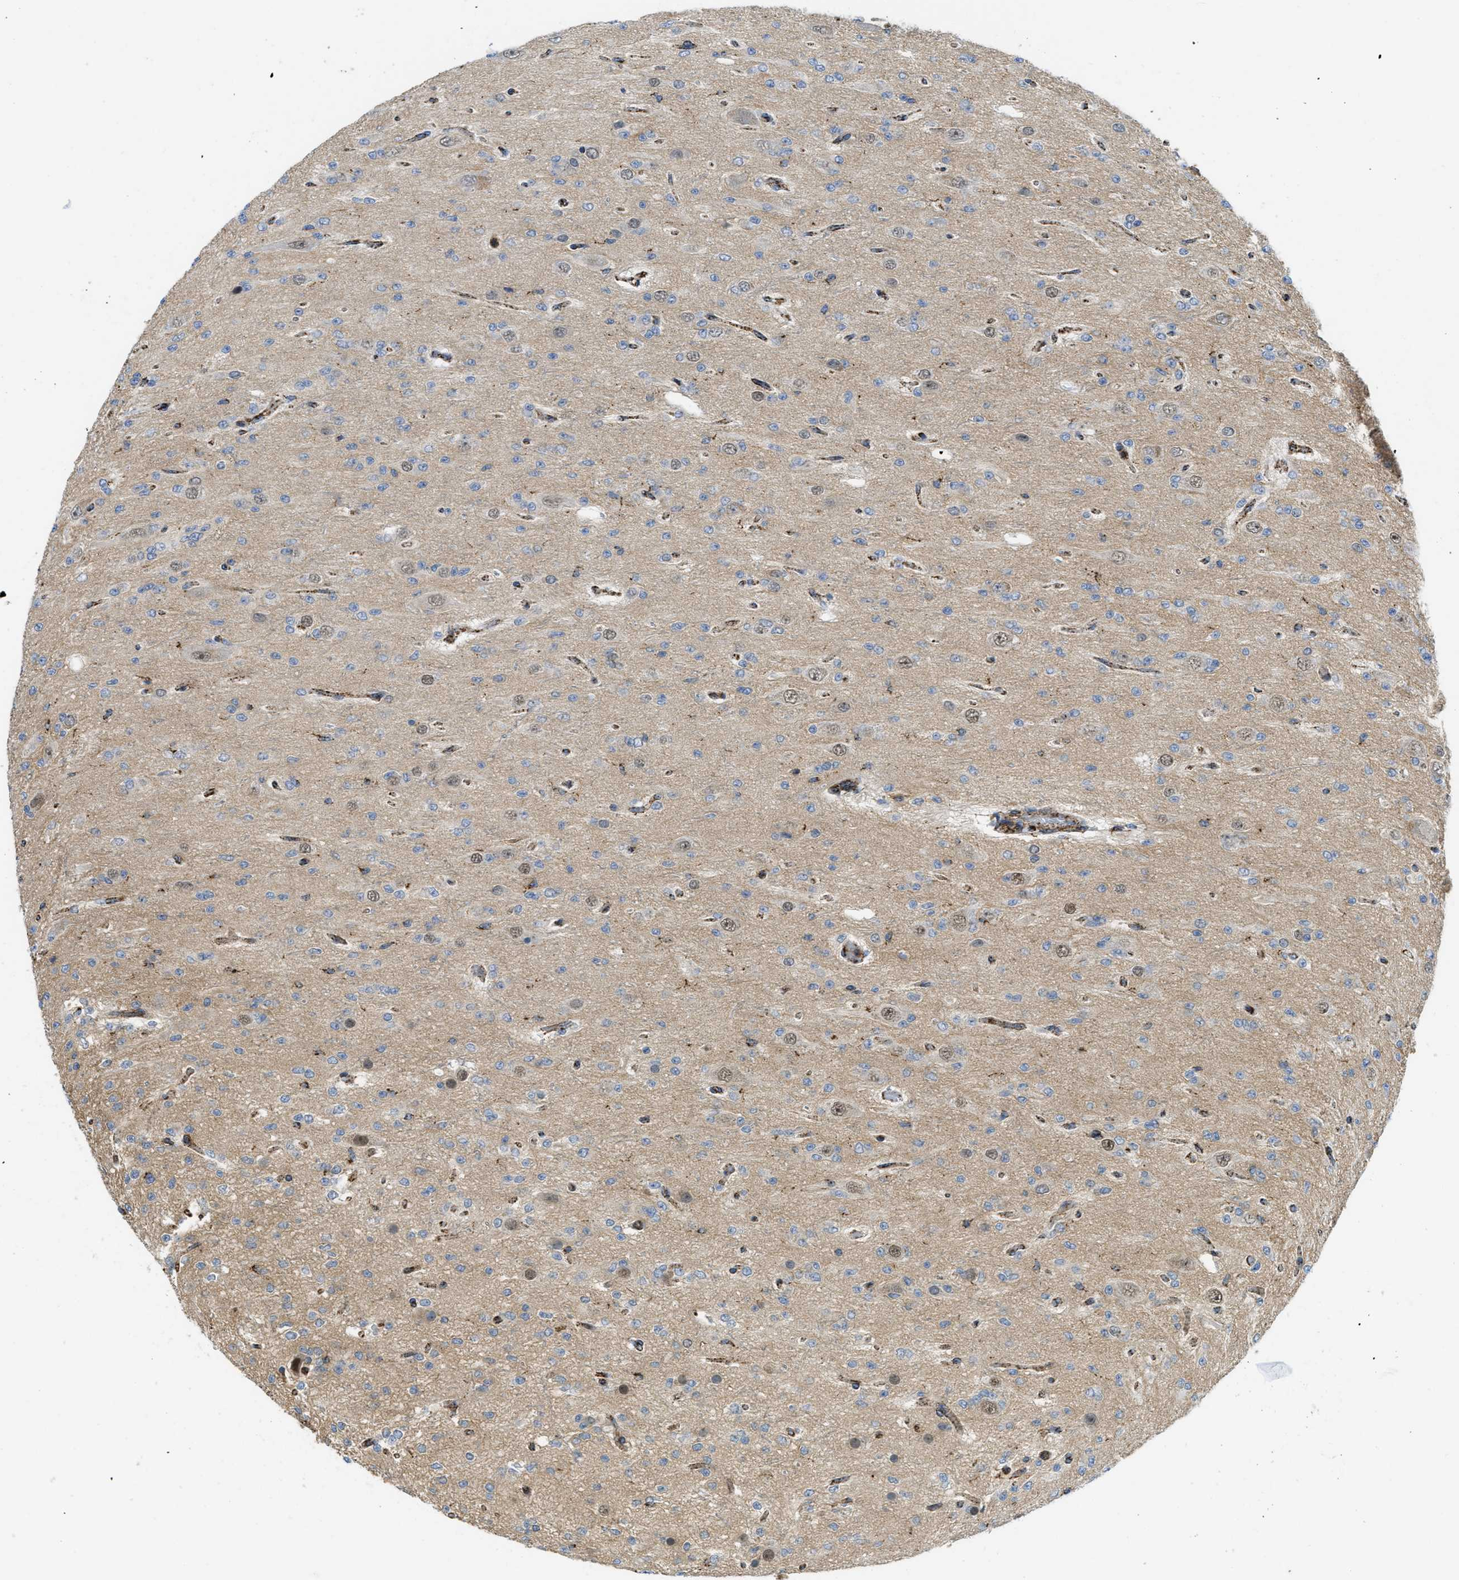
{"staining": {"intensity": "weak", "quantity": "<25%", "location": "cytoplasmic/membranous"}, "tissue": "glioma", "cell_type": "Tumor cells", "image_type": "cancer", "snomed": [{"axis": "morphology", "description": "Glioma, malignant, Low grade"}, {"axis": "topography", "description": "Brain"}], "caption": "The immunohistochemistry (IHC) image has no significant positivity in tumor cells of malignant glioma (low-grade) tissue.", "gene": "SQOR", "patient": {"sex": "male", "age": 38}}